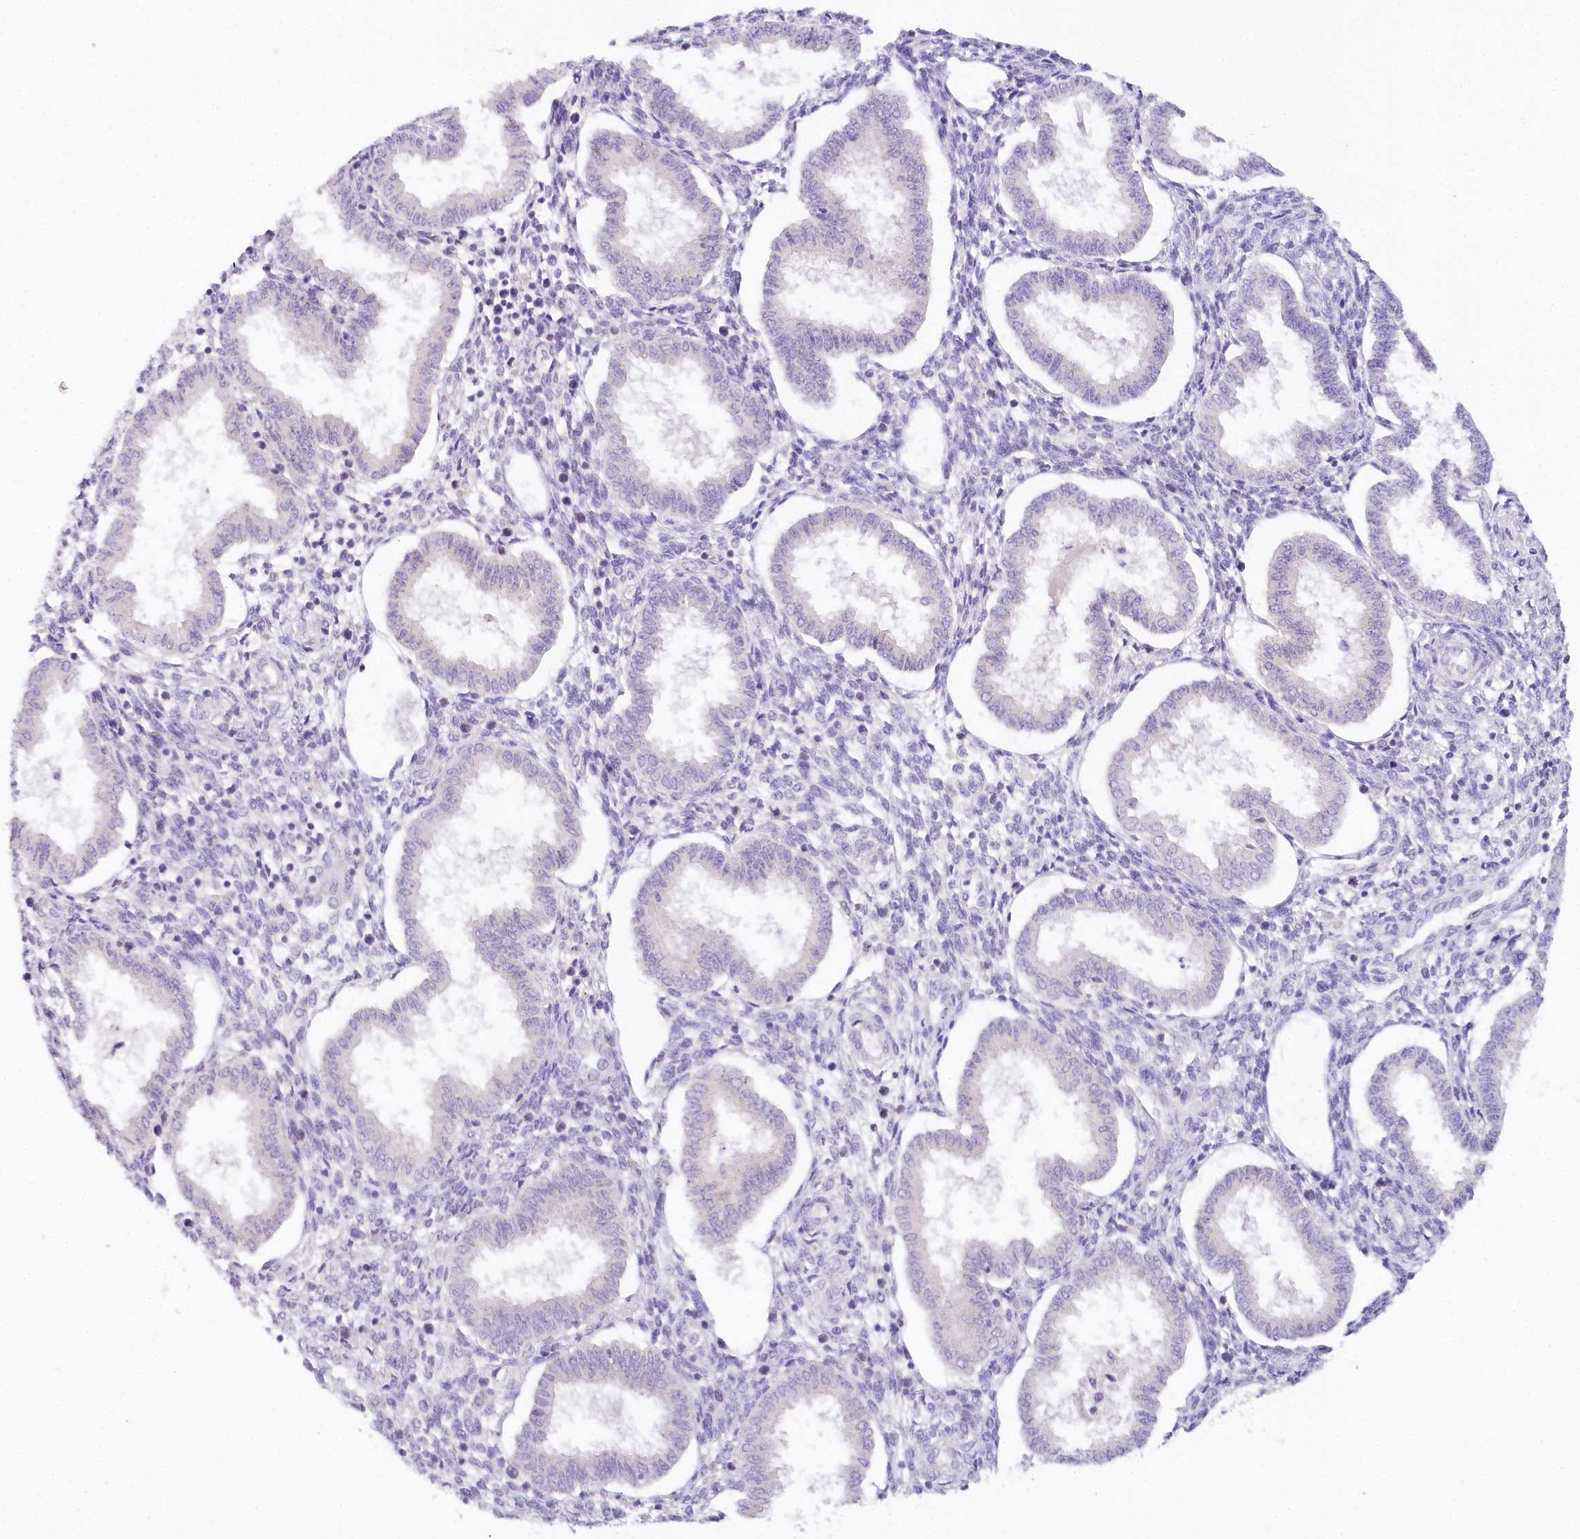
{"staining": {"intensity": "negative", "quantity": "none", "location": "none"}, "tissue": "endometrium", "cell_type": "Cells in endometrial stroma", "image_type": "normal", "snomed": [{"axis": "morphology", "description": "Normal tissue, NOS"}, {"axis": "topography", "description": "Endometrium"}], "caption": "Immunohistochemistry (IHC) image of benign human endometrium stained for a protein (brown), which exhibits no staining in cells in endometrial stroma.", "gene": "TP53", "patient": {"sex": "female", "age": 24}}